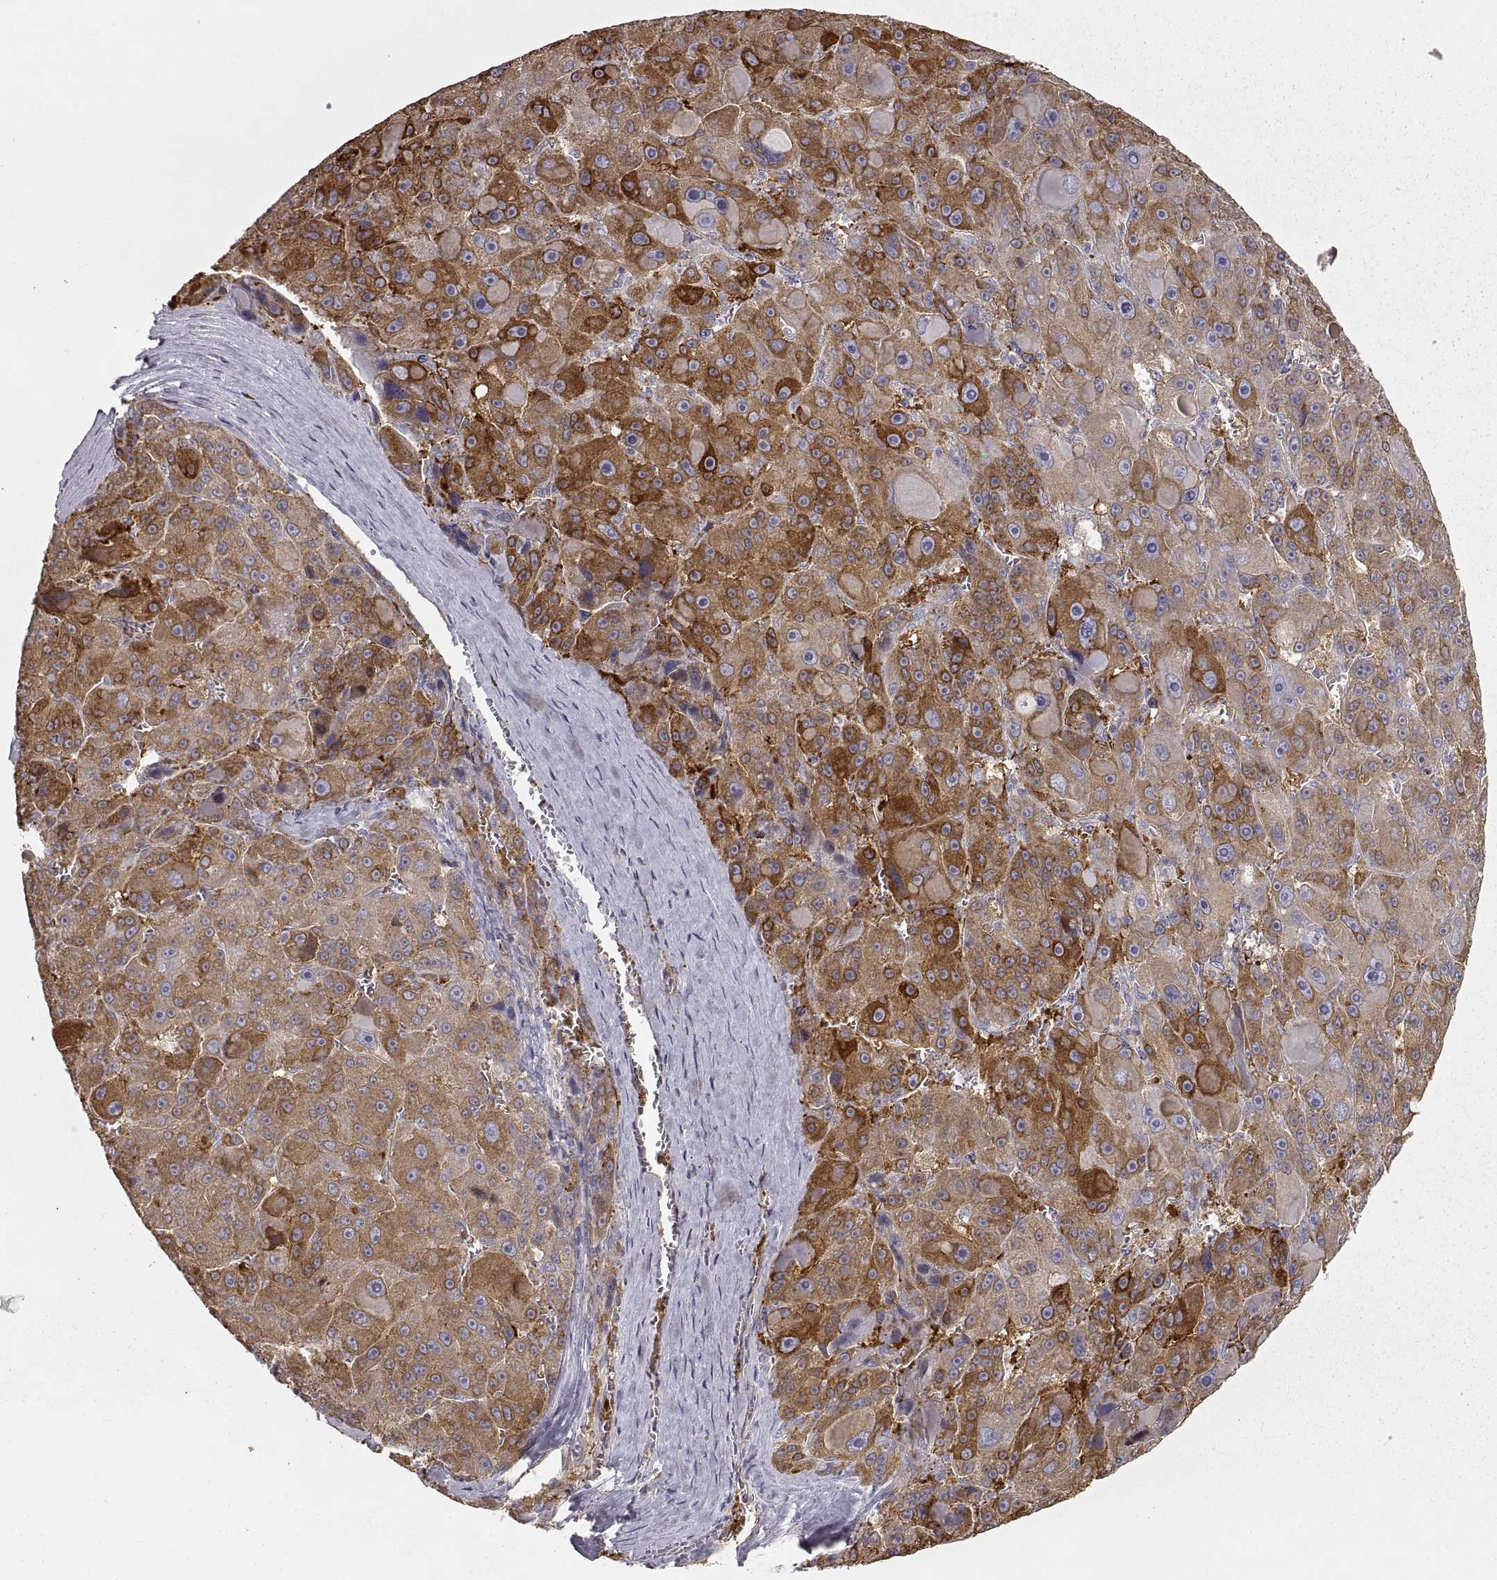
{"staining": {"intensity": "strong", "quantity": ">75%", "location": "cytoplasmic/membranous"}, "tissue": "liver cancer", "cell_type": "Tumor cells", "image_type": "cancer", "snomed": [{"axis": "morphology", "description": "Carcinoma, Hepatocellular, NOS"}, {"axis": "topography", "description": "Liver"}], "caption": "Human hepatocellular carcinoma (liver) stained with a protein marker displays strong staining in tumor cells.", "gene": "HSP90AB1", "patient": {"sex": "male", "age": 76}}